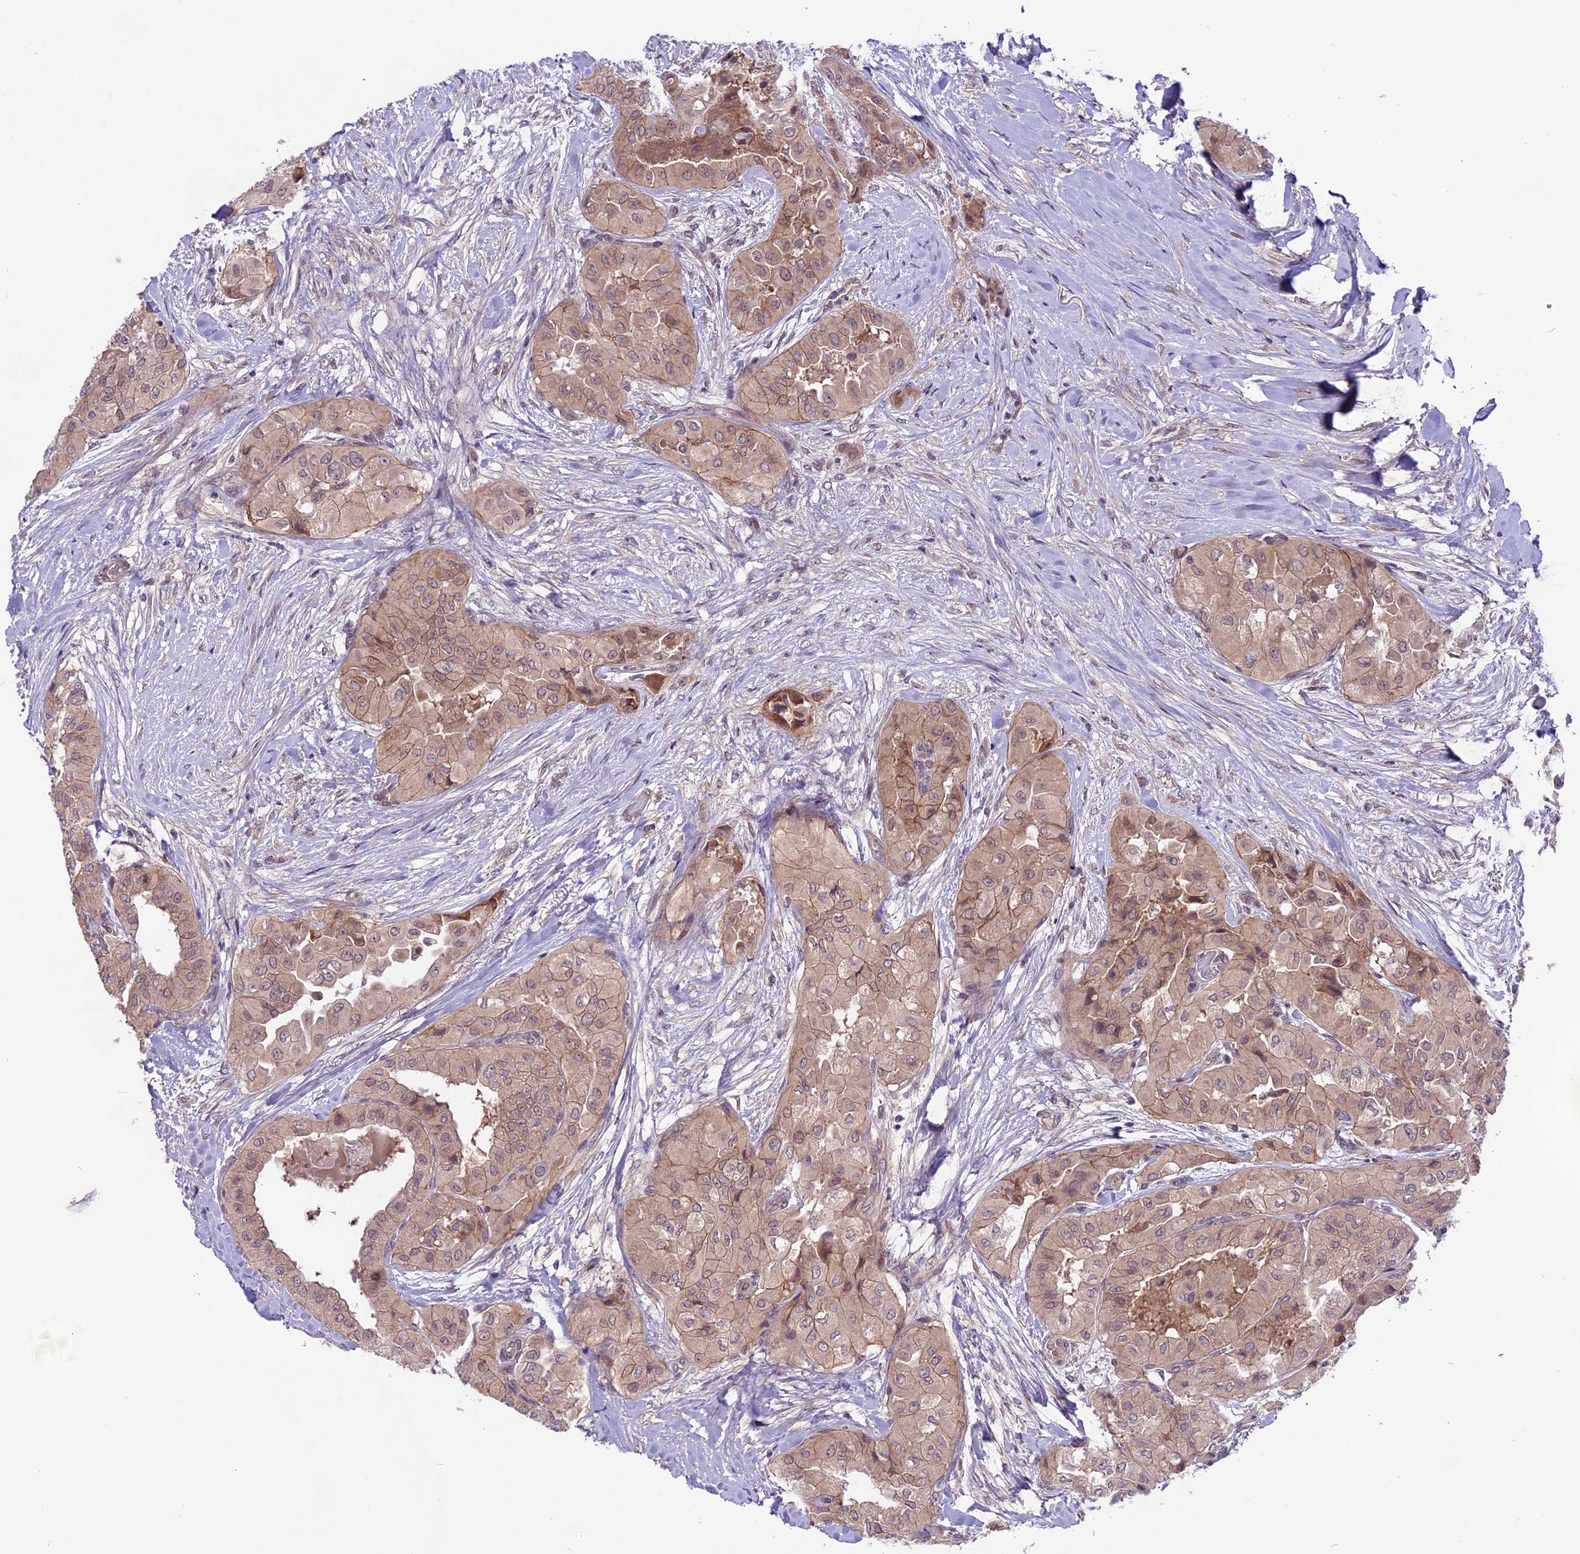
{"staining": {"intensity": "weak", "quantity": ">75%", "location": "cytoplasmic/membranous"}, "tissue": "thyroid cancer", "cell_type": "Tumor cells", "image_type": "cancer", "snomed": [{"axis": "morphology", "description": "Normal tissue, NOS"}, {"axis": "morphology", "description": "Papillary adenocarcinoma, NOS"}, {"axis": "topography", "description": "Thyroid gland"}], "caption": "A histopathology image showing weak cytoplasmic/membranous expression in approximately >75% of tumor cells in thyroid papillary adenocarcinoma, as visualized by brown immunohistochemical staining.", "gene": "SPRED1", "patient": {"sex": "female", "age": 59}}